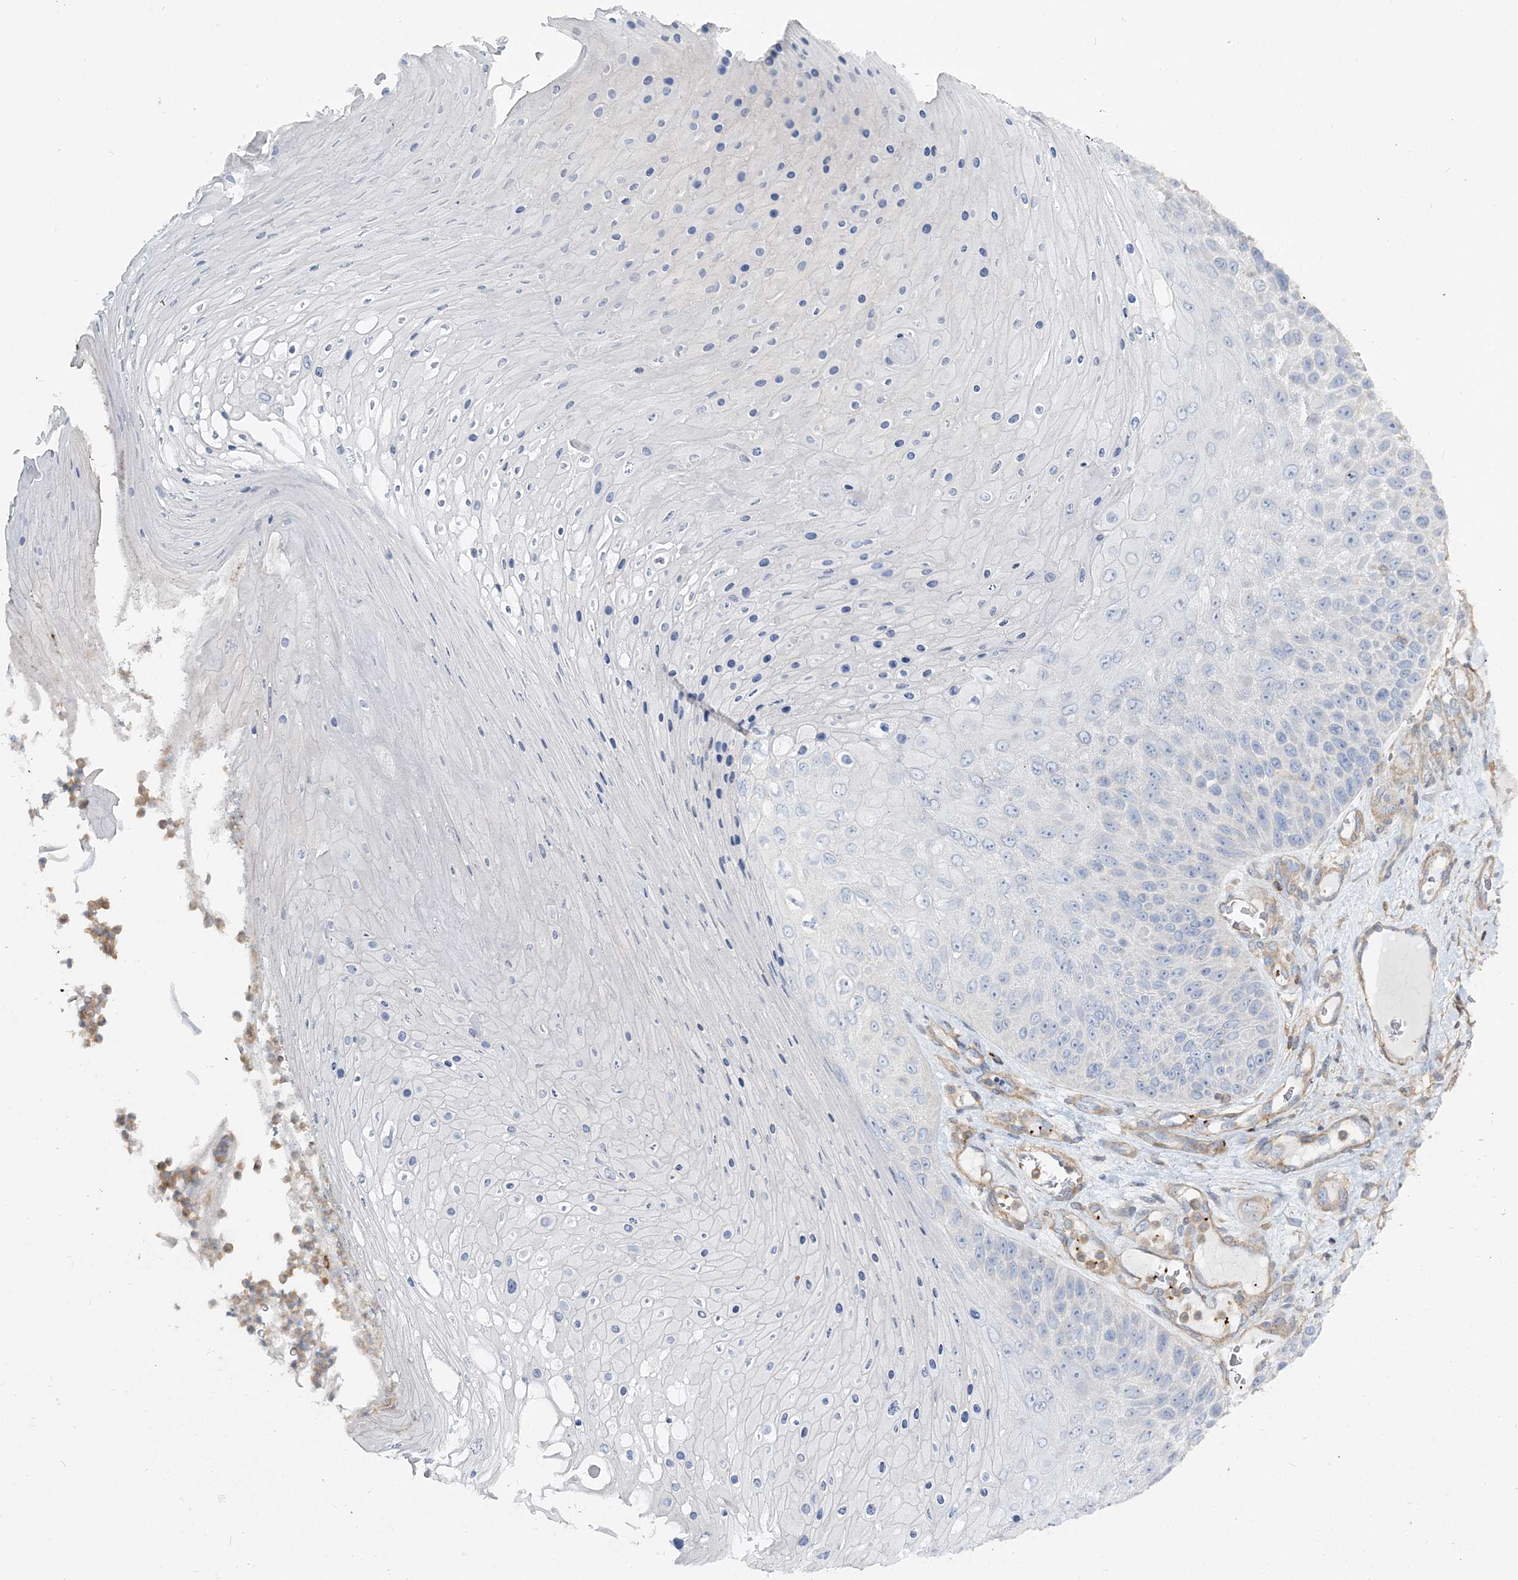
{"staining": {"intensity": "negative", "quantity": "none", "location": "none"}, "tissue": "skin cancer", "cell_type": "Tumor cells", "image_type": "cancer", "snomed": [{"axis": "morphology", "description": "Squamous cell carcinoma, NOS"}, {"axis": "topography", "description": "Skin"}], "caption": "This is an immunohistochemistry (IHC) histopathology image of skin squamous cell carcinoma. There is no positivity in tumor cells.", "gene": "CUEDC2", "patient": {"sex": "female", "age": 88}}